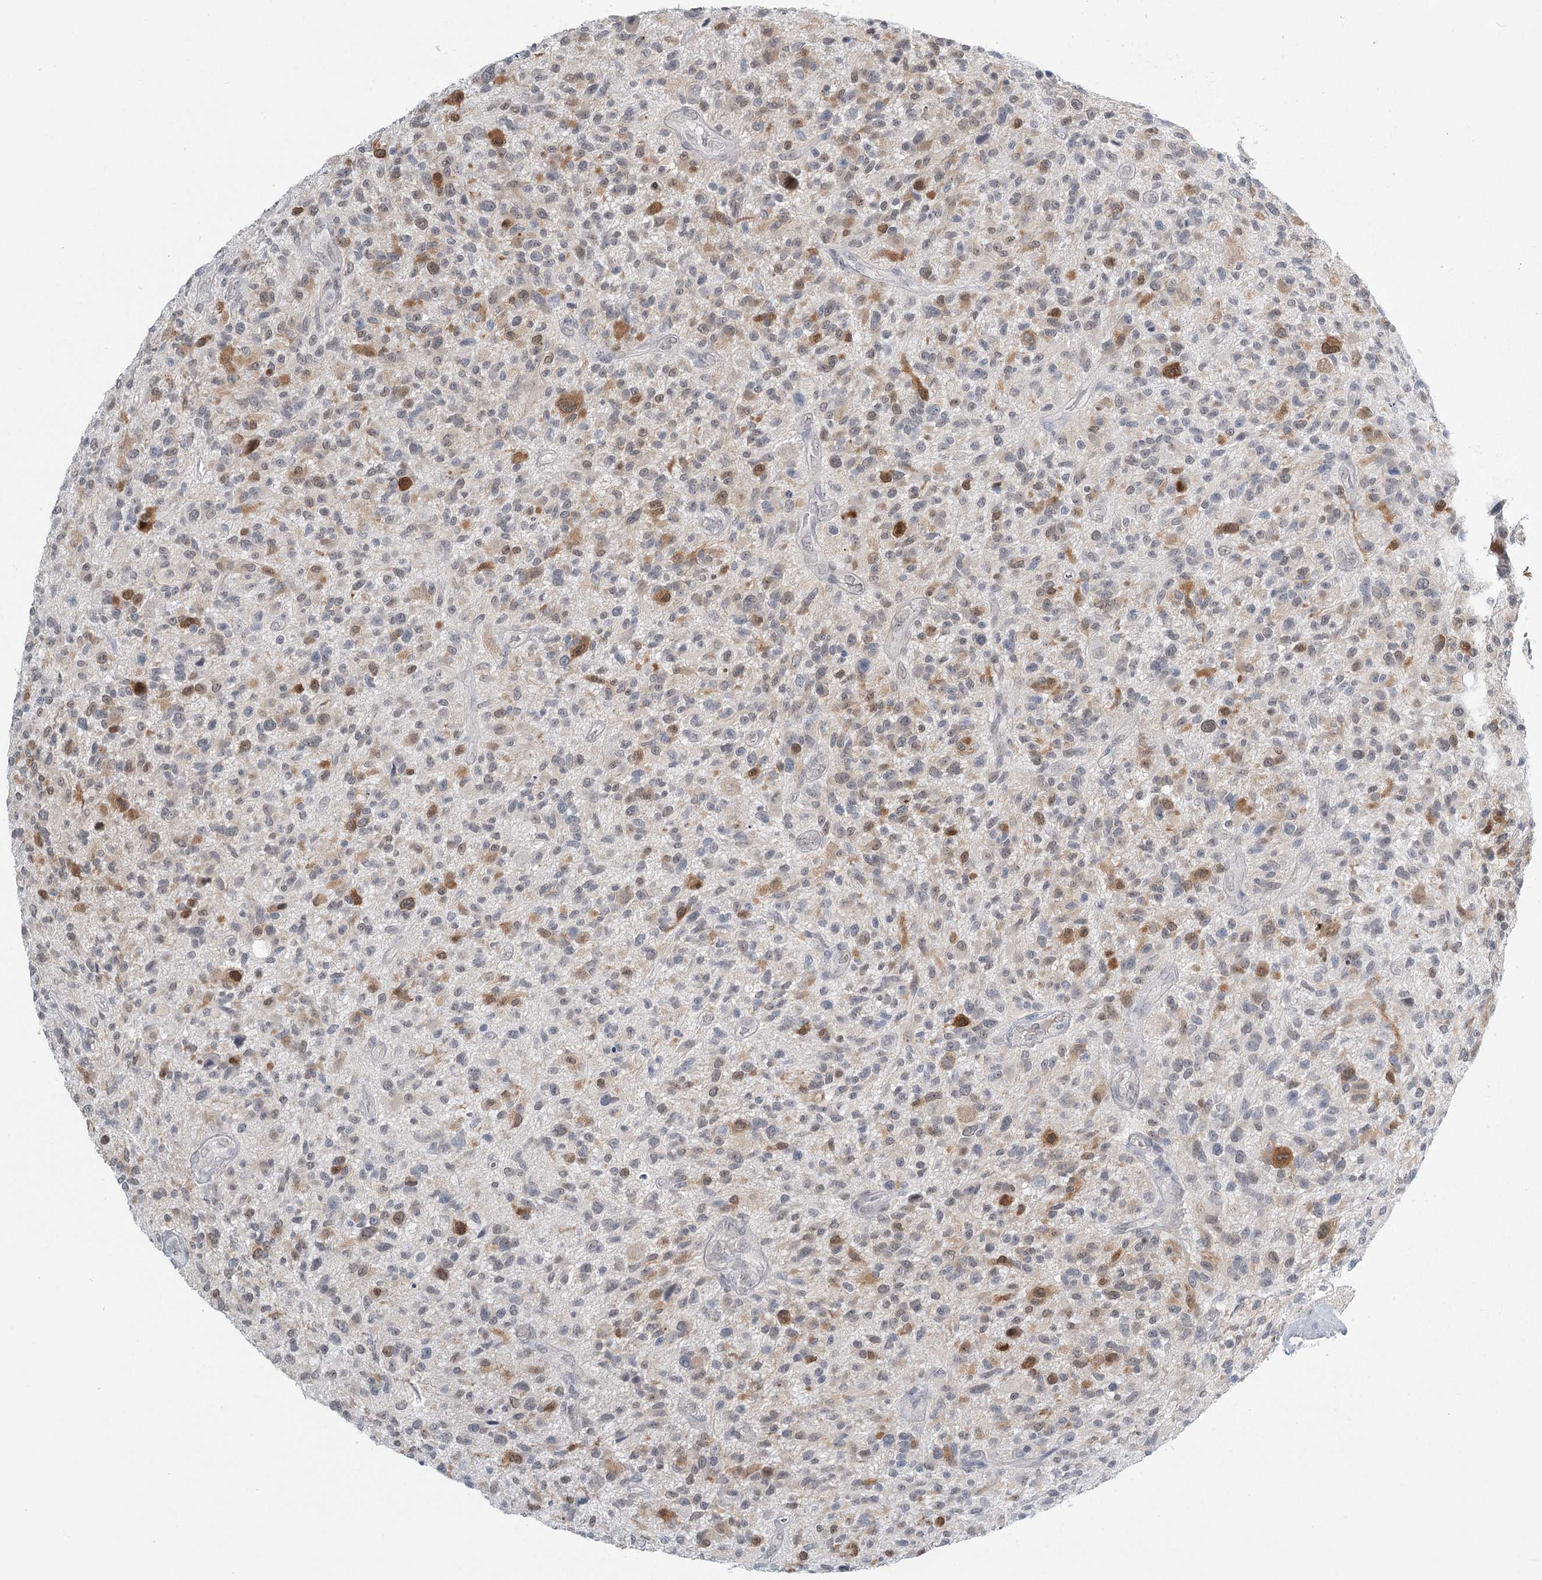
{"staining": {"intensity": "moderate", "quantity": "<25%", "location": "cytoplasmic/membranous"}, "tissue": "glioma", "cell_type": "Tumor cells", "image_type": "cancer", "snomed": [{"axis": "morphology", "description": "Glioma, malignant, High grade"}, {"axis": "topography", "description": "Brain"}], "caption": "Approximately <25% of tumor cells in high-grade glioma (malignant) display moderate cytoplasmic/membranous protein staining as visualized by brown immunohistochemical staining.", "gene": "TMEM70", "patient": {"sex": "male", "age": 47}}